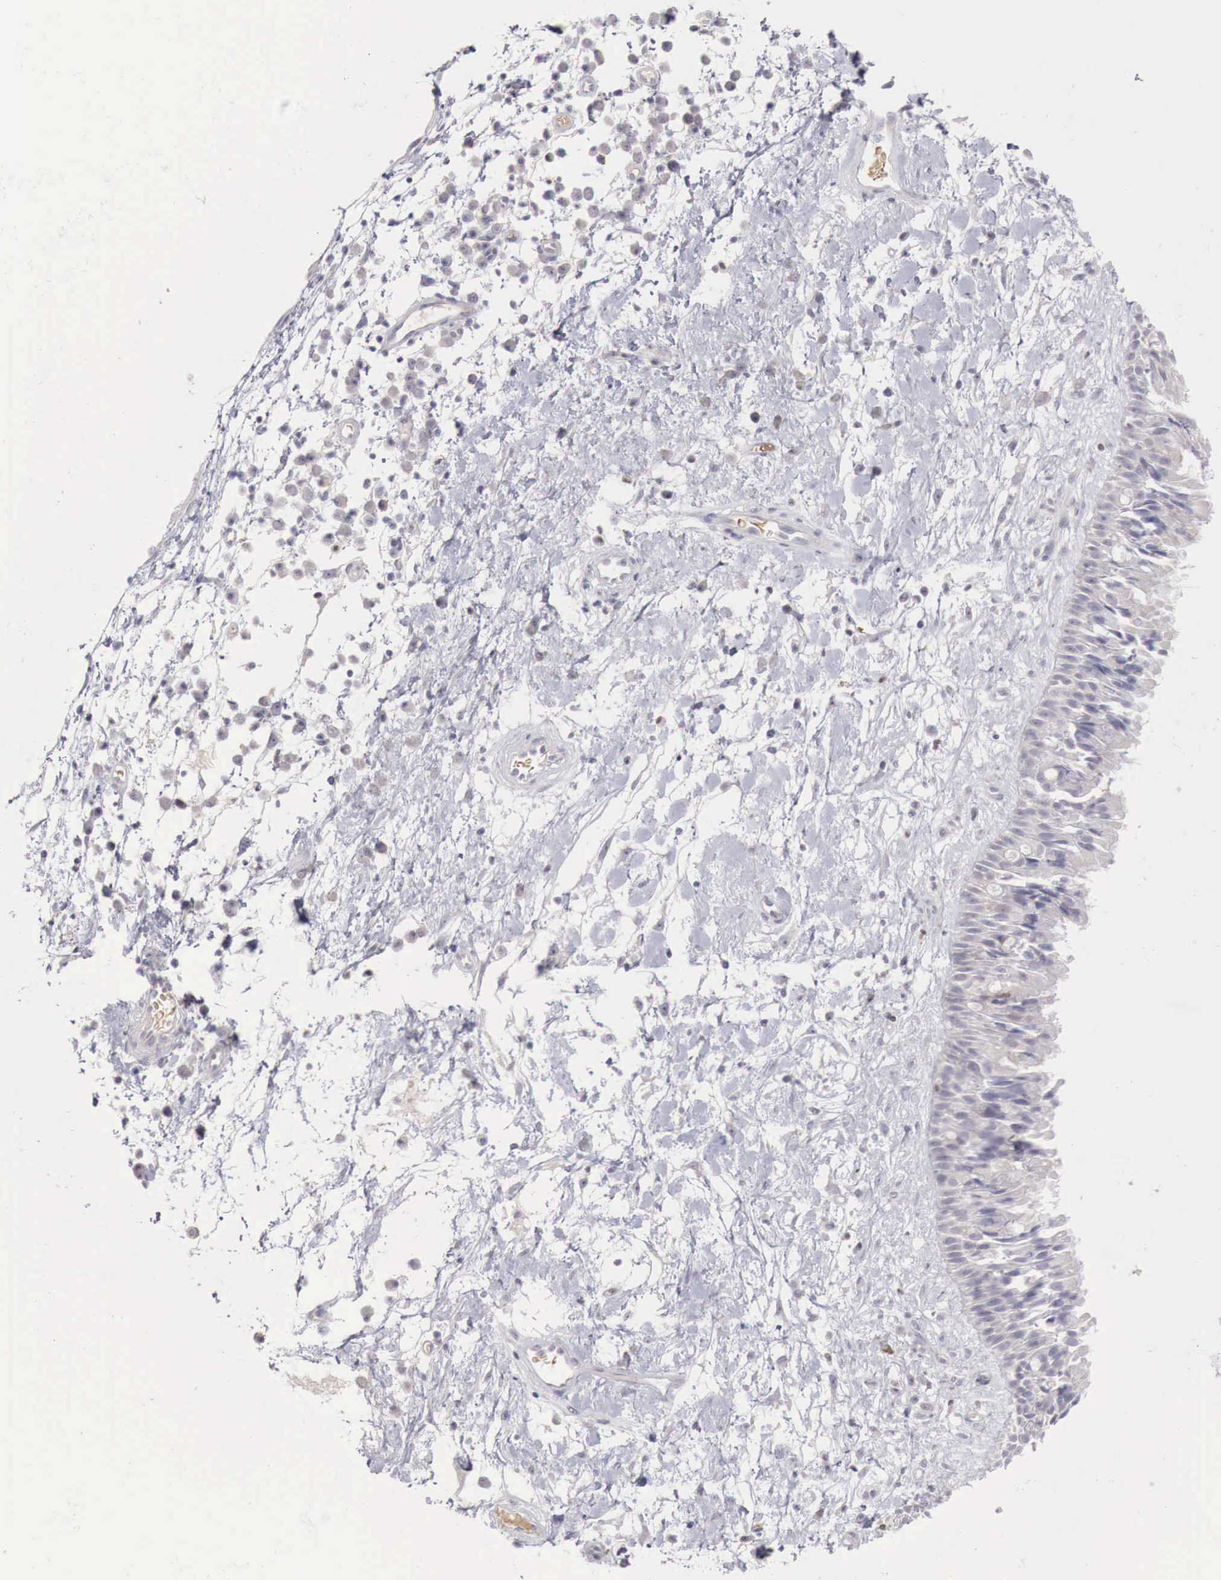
{"staining": {"intensity": "negative", "quantity": "none", "location": "none"}, "tissue": "nasopharynx", "cell_type": "Respiratory epithelial cells", "image_type": "normal", "snomed": [{"axis": "morphology", "description": "Normal tissue, NOS"}, {"axis": "topography", "description": "Nasopharynx"}], "caption": "Photomicrograph shows no protein staining in respiratory epithelial cells of normal nasopharynx. The staining was performed using DAB to visualize the protein expression in brown, while the nuclei were stained in blue with hematoxylin (Magnification: 20x).", "gene": "GATA1", "patient": {"sex": "male", "age": 13}}